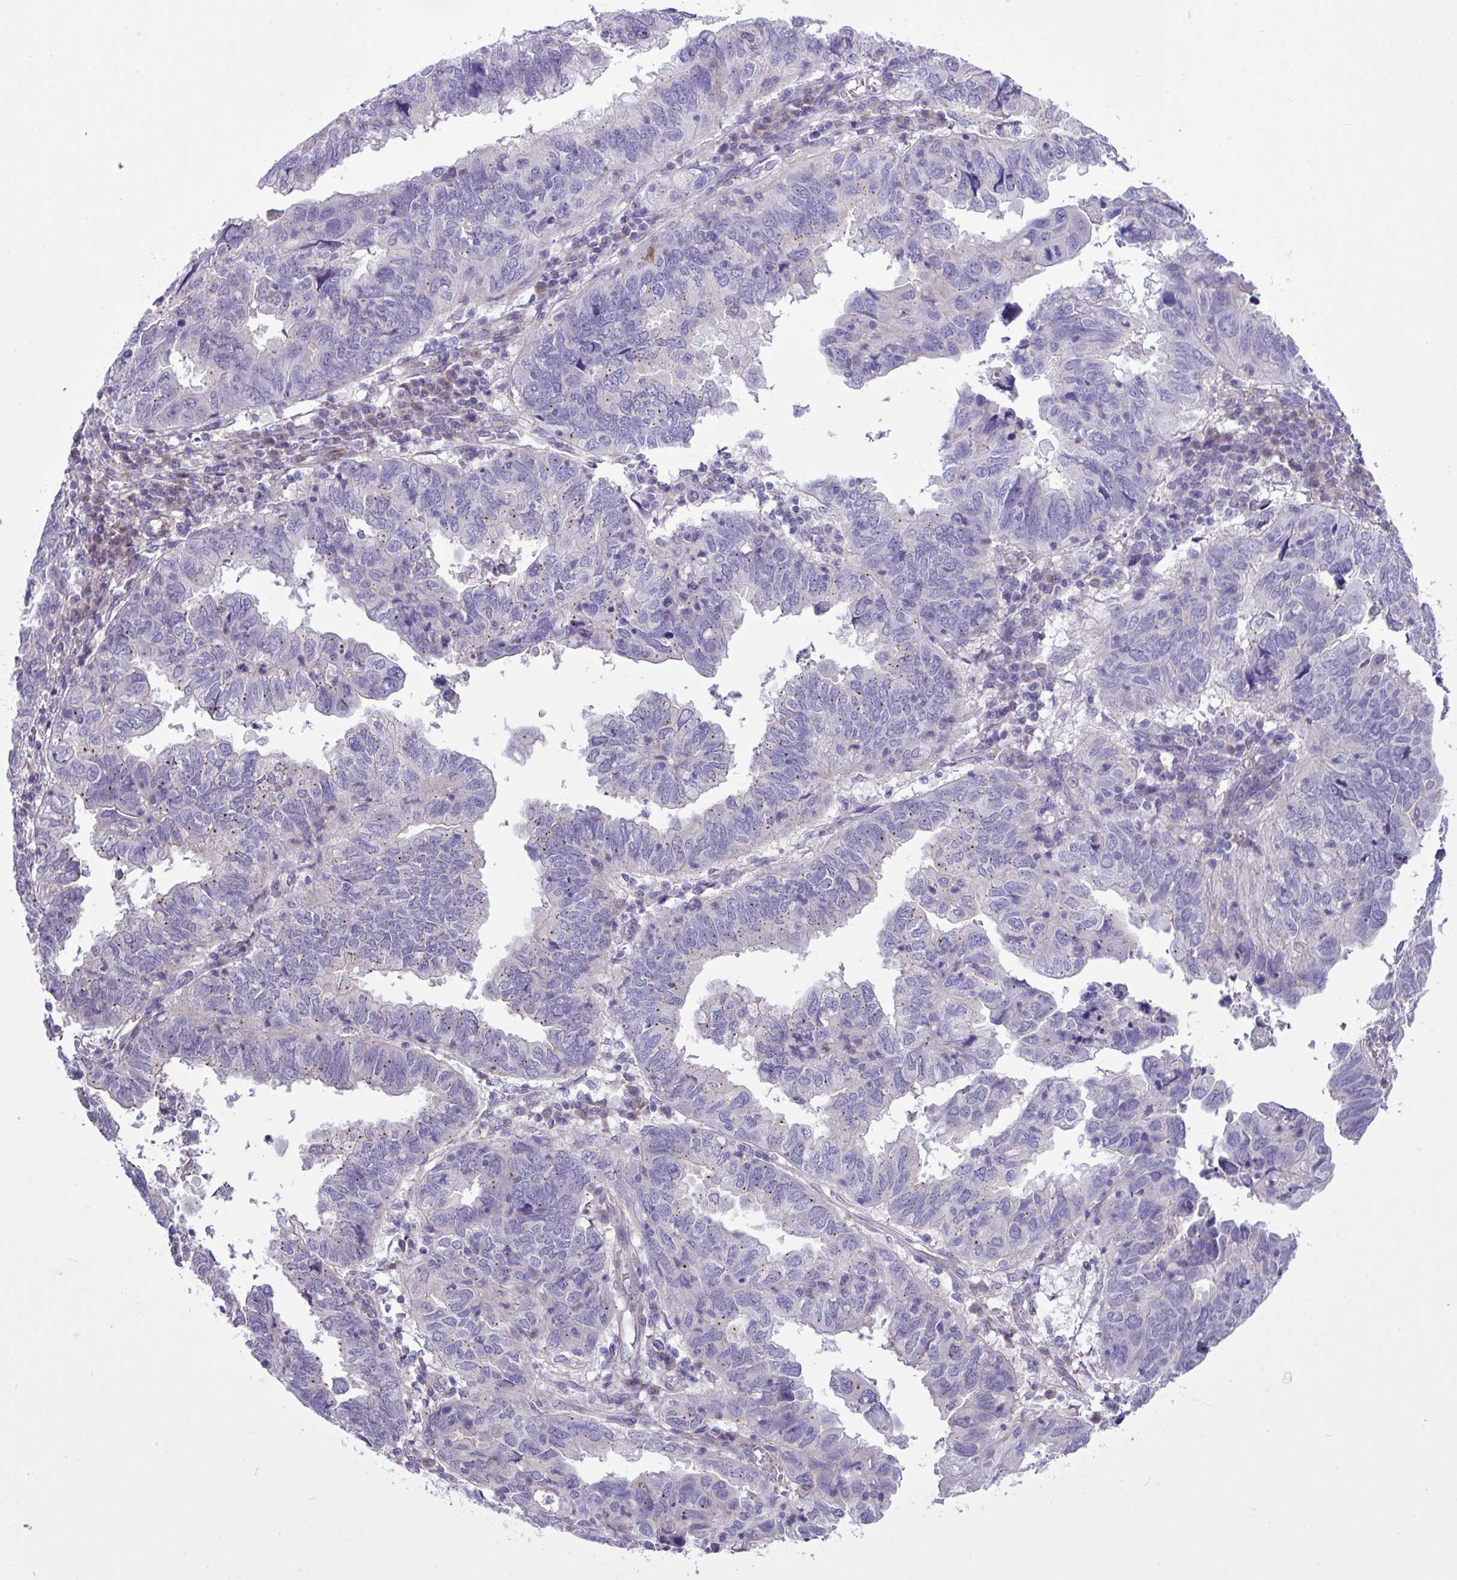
{"staining": {"intensity": "negative", "quantity": "none", "location": "none"}, "tissue": "endometrial cancer", "cell_type": "Tumor cells", "image_type": "cancer", "snomed": [{"axis": "morphology", "description": "Adenocarcinoma, NOS"}, {"axis": "topography", "description": "Uterus"}], "caption": "High magnification brightfield microscopy of endometrial adenocarcinoma stained with DAB (3,3'-diaminobenzidine) (brown) and counterstained with hematoxylin (blue): tumor cells show no significant staining.", "gene": "SPINK8", "patient": {"sex": "female", "age": 77}}